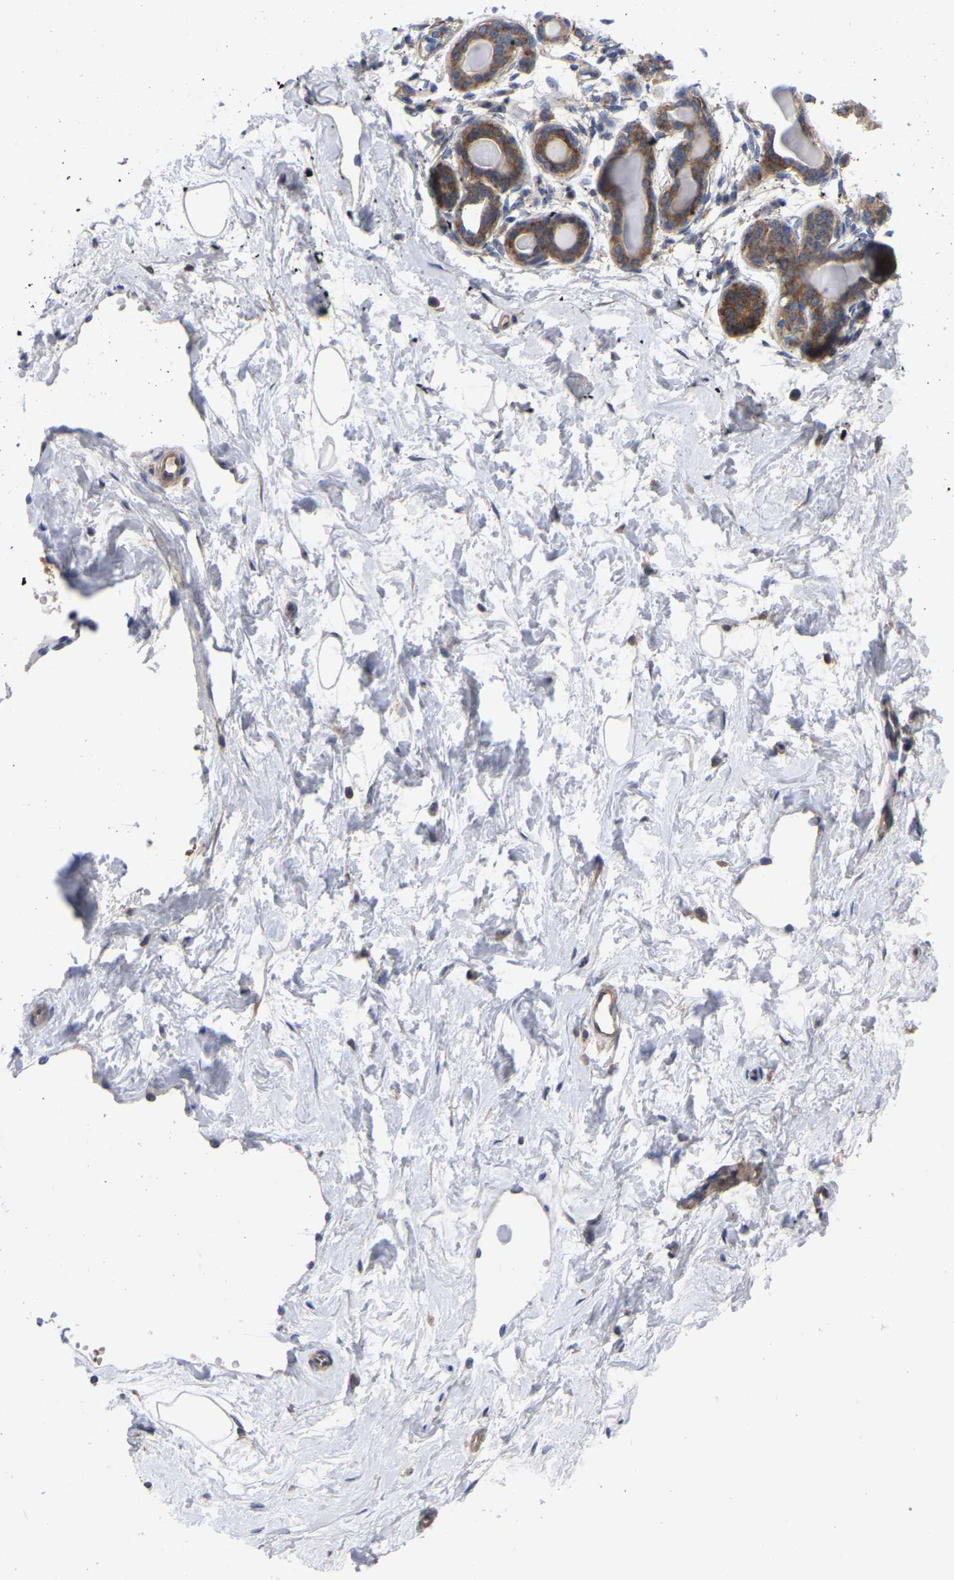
{"staining": {"intensity": "negative", "quantity": "none", "location": "none"}, "tissue": "breast", "cell_type": "Adipocytes", "image_type": "normal", "snomed": [{"axis": "morphology", "description": "Normal tissue, NOS"}, {"axis": "topography", "description": "Breast"}], "caption": "The immunohistochemistry (IHC) histopathology image has no significant positivity in adipocytes of breast. The staining is performed using DAB (3,3'-diaminobenzidine) brown chromogen with nuclei counter-stained in using hematoxylin.", "gene": "TCP1", "patient": {"sex": "female", "age": 45}}